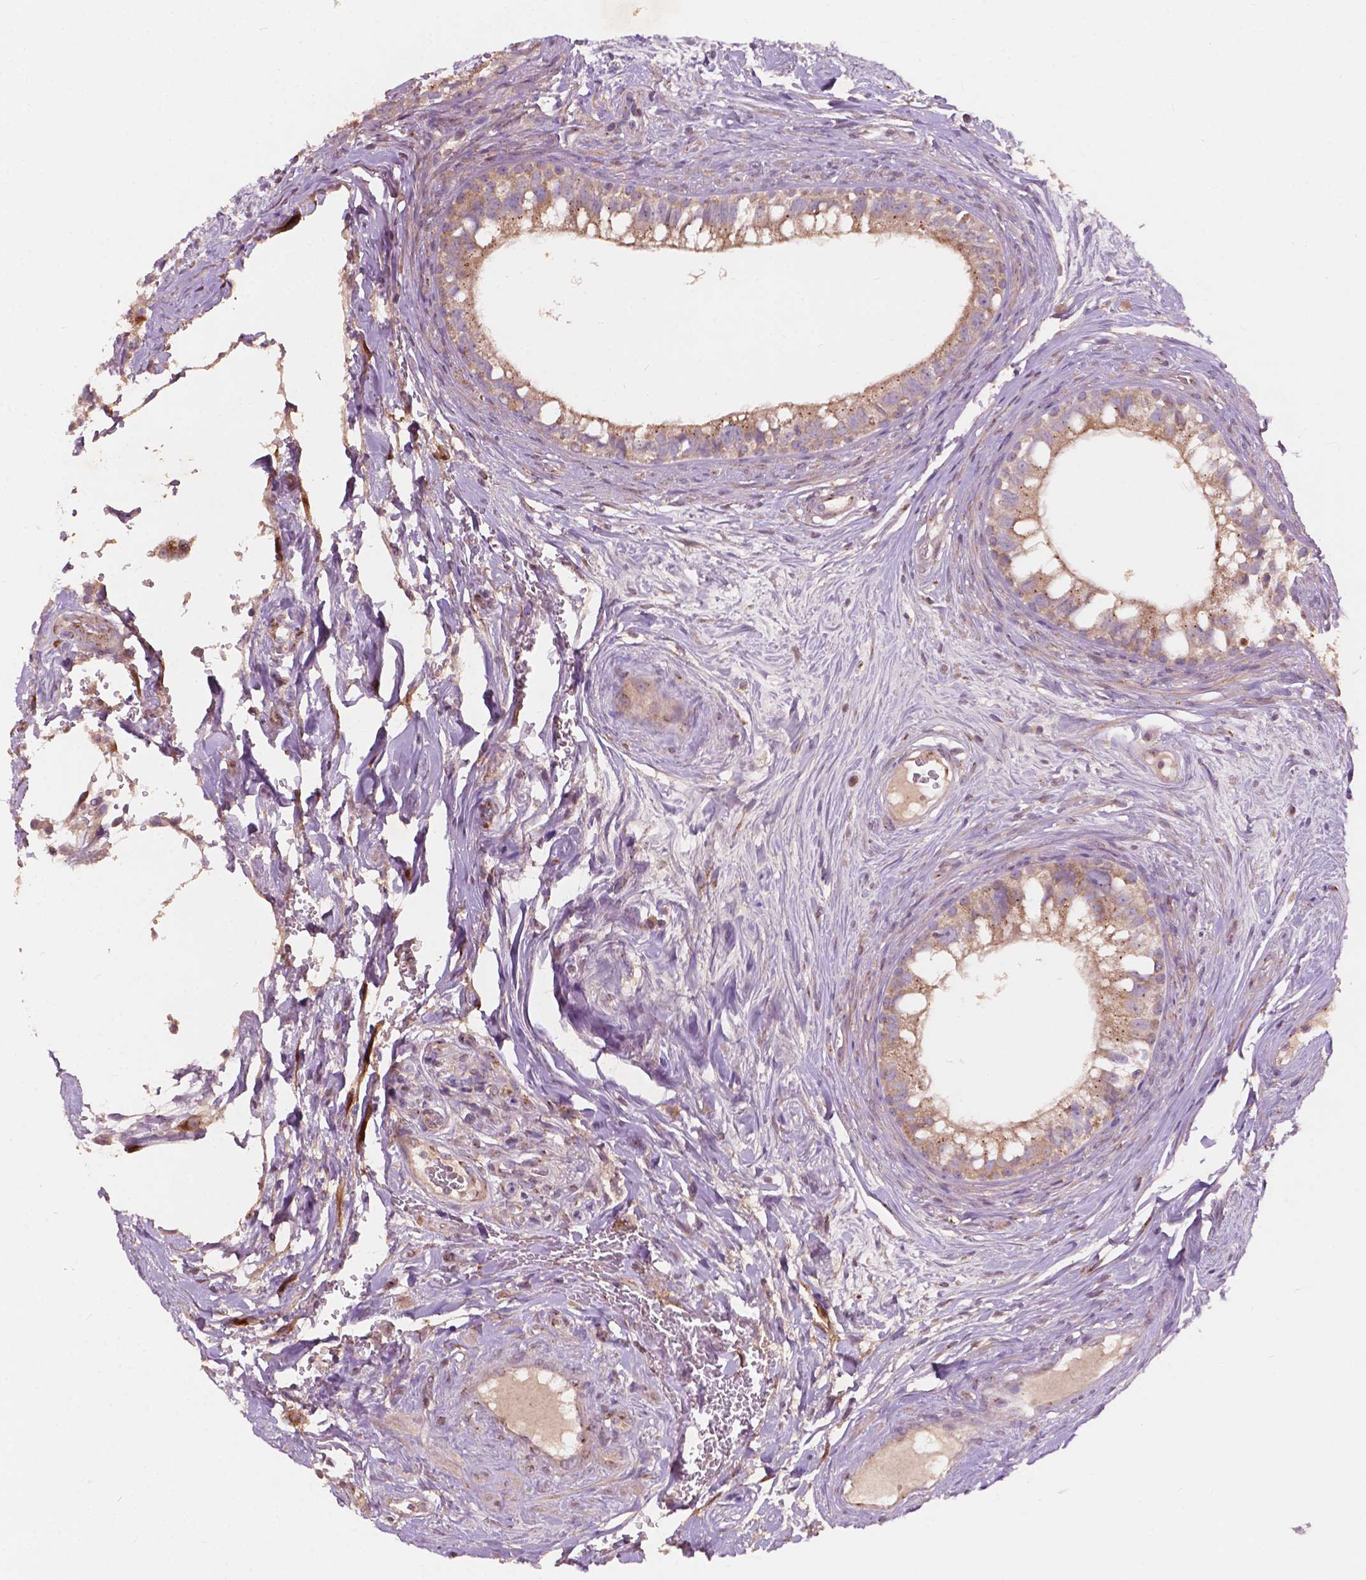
{"staining": {"intensity": "moderate", "quantity": ">75%", "location": "cytoplasmic/membranous"}, "tissue": "epididymis", "cell_type": "Glandular cells", "image_type": "normal", "snomed": [{"axis": "morphology", "description": "Normal tissue, NOS"}, {"axis": "topography", "description": "Epididymis"}], "caption": "Moderate cytoplasmic/membranous expression is identified in about >75% of glandular cells in benign epididymis. Using DAB (3,3'-diaminobenzidine) (brown) and hematoxylin (blue) stains, captured at high magnification using brightfield microscopy.", "gene": "CHPT1", "patient": {"sex": "male", "age": 59}}